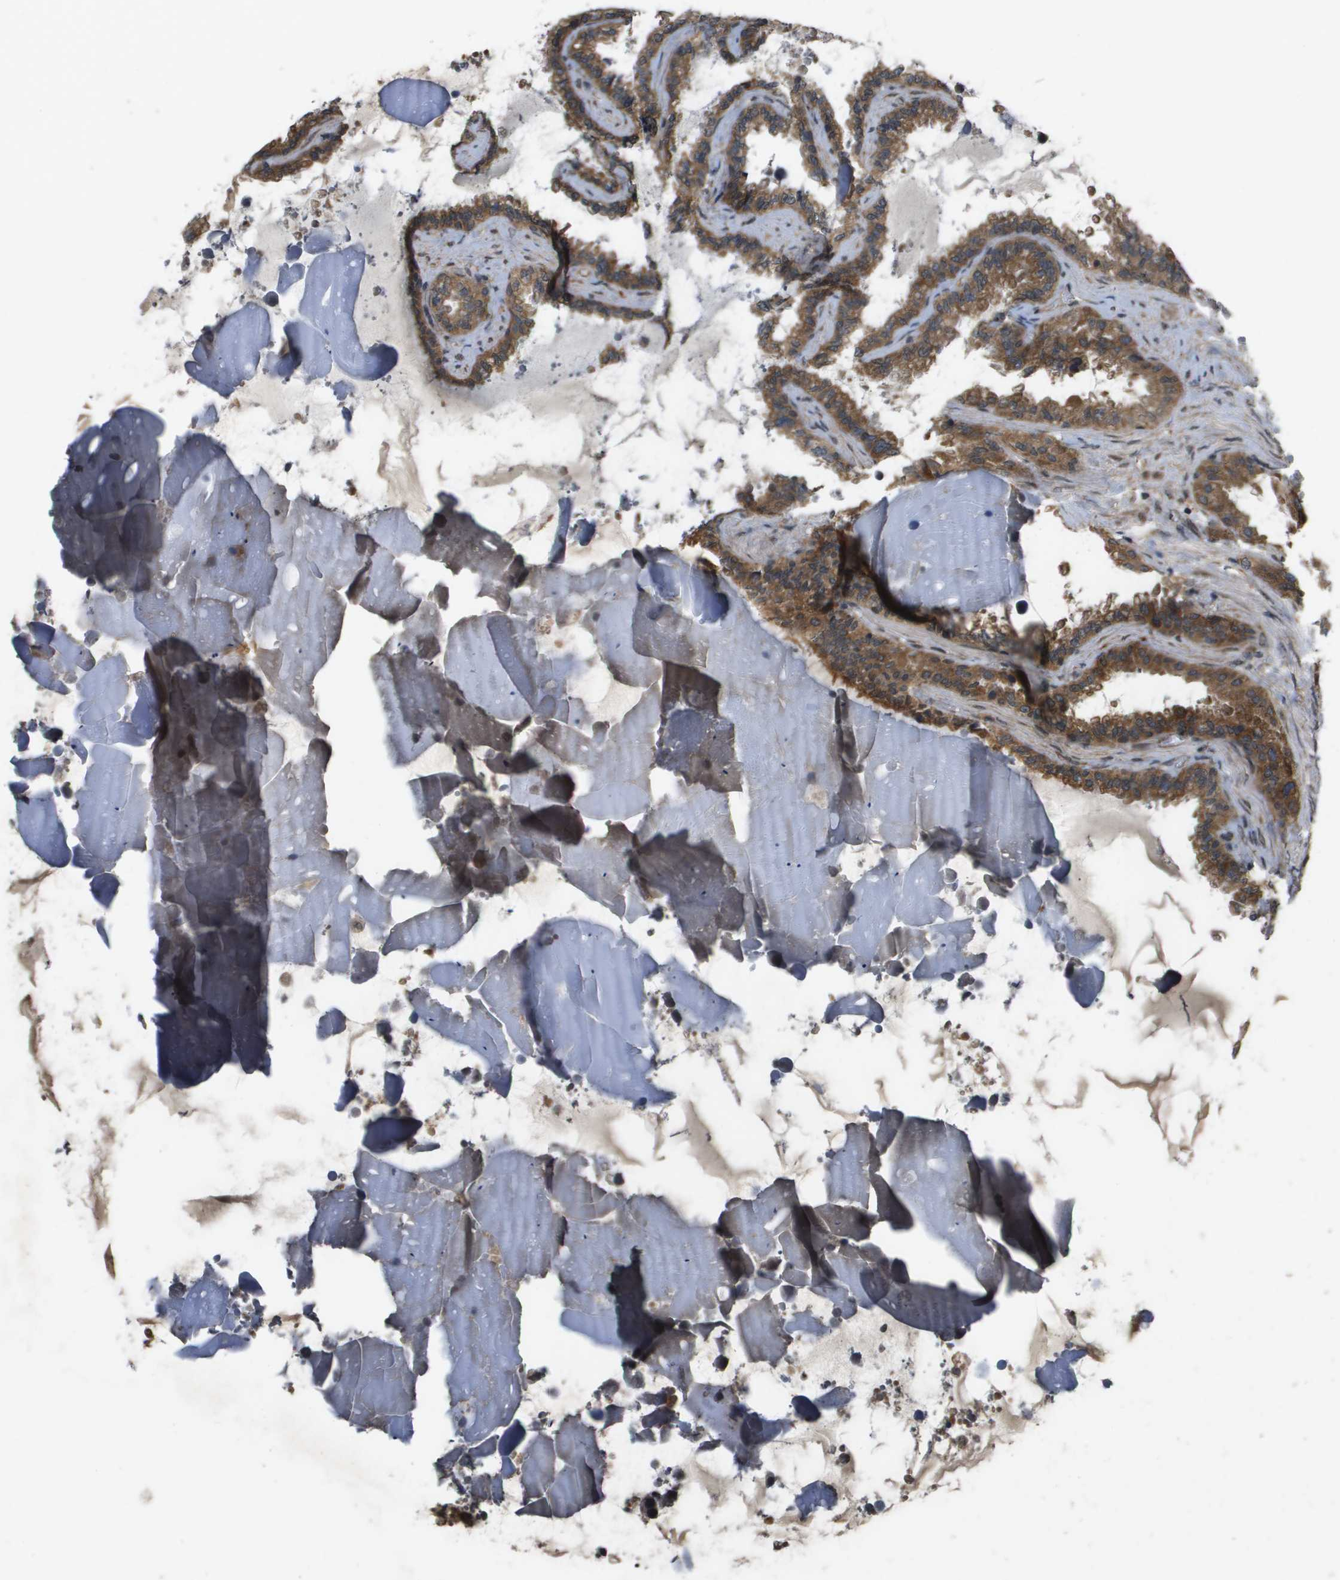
{"staining": {"intensity": "moderate", "quantity": ">75%", "location": "cytoplasmic/membranous"}, "tissue": "seminal vesicle", "cell_type": "Glandular cells", "image_type": "normal", "snomed": [{"axis": "morphology", "description": "Normal tissue, NOS"}, {"axis": "topography", "description": "Seminal veicle"}], "caption": "A high-resolution histopathology image shows IHC staining of normal seminal vesicle, which shows moderate cytoplasmic/membranous expression in about >75% of glandular cells. (DAB IHC, brown staining for protein, blue staining for nuclei).", "gene": "SPTLC1", "patient": {"sex": "male", "age": 46}}